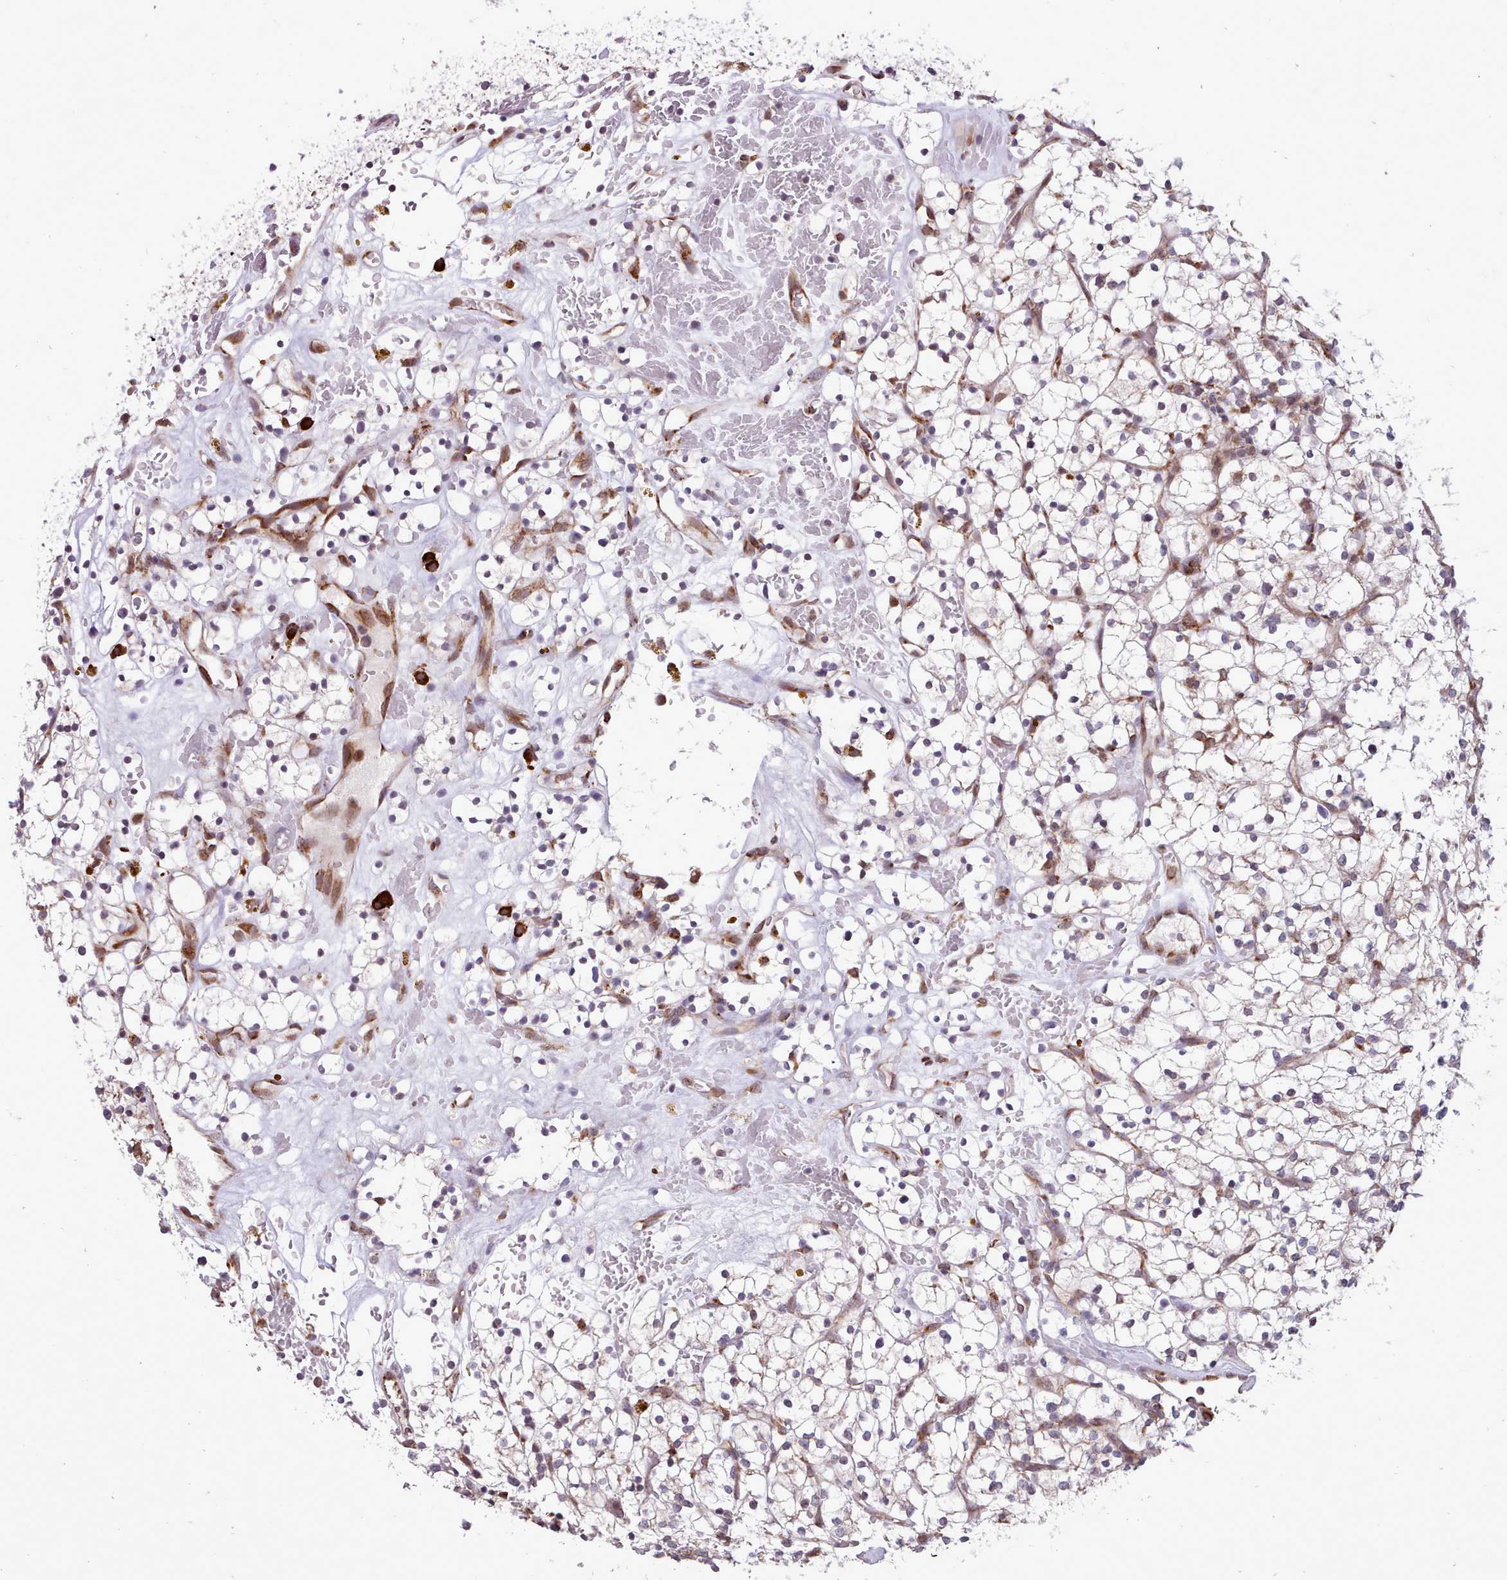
{"staining": {"intensity": "negative", "quantity": "none", "location": "none"}, "tissue": "renal cancer", "cell_type": "Tumor cells", "image_type": "cancer", "snomed": [{"axis": "morphology", "description": "Adenocarcinoma, NOS"}, {"axis": "topography", "description": "Kidney"}], "caption": "High power microscopy image of an immunohistochemistry micrograph of renal adenocarcinoma, revealing no significant staining in tumor cells.", "gene": "TTLL3", "patient": {"sex": "female", "age": 64}}